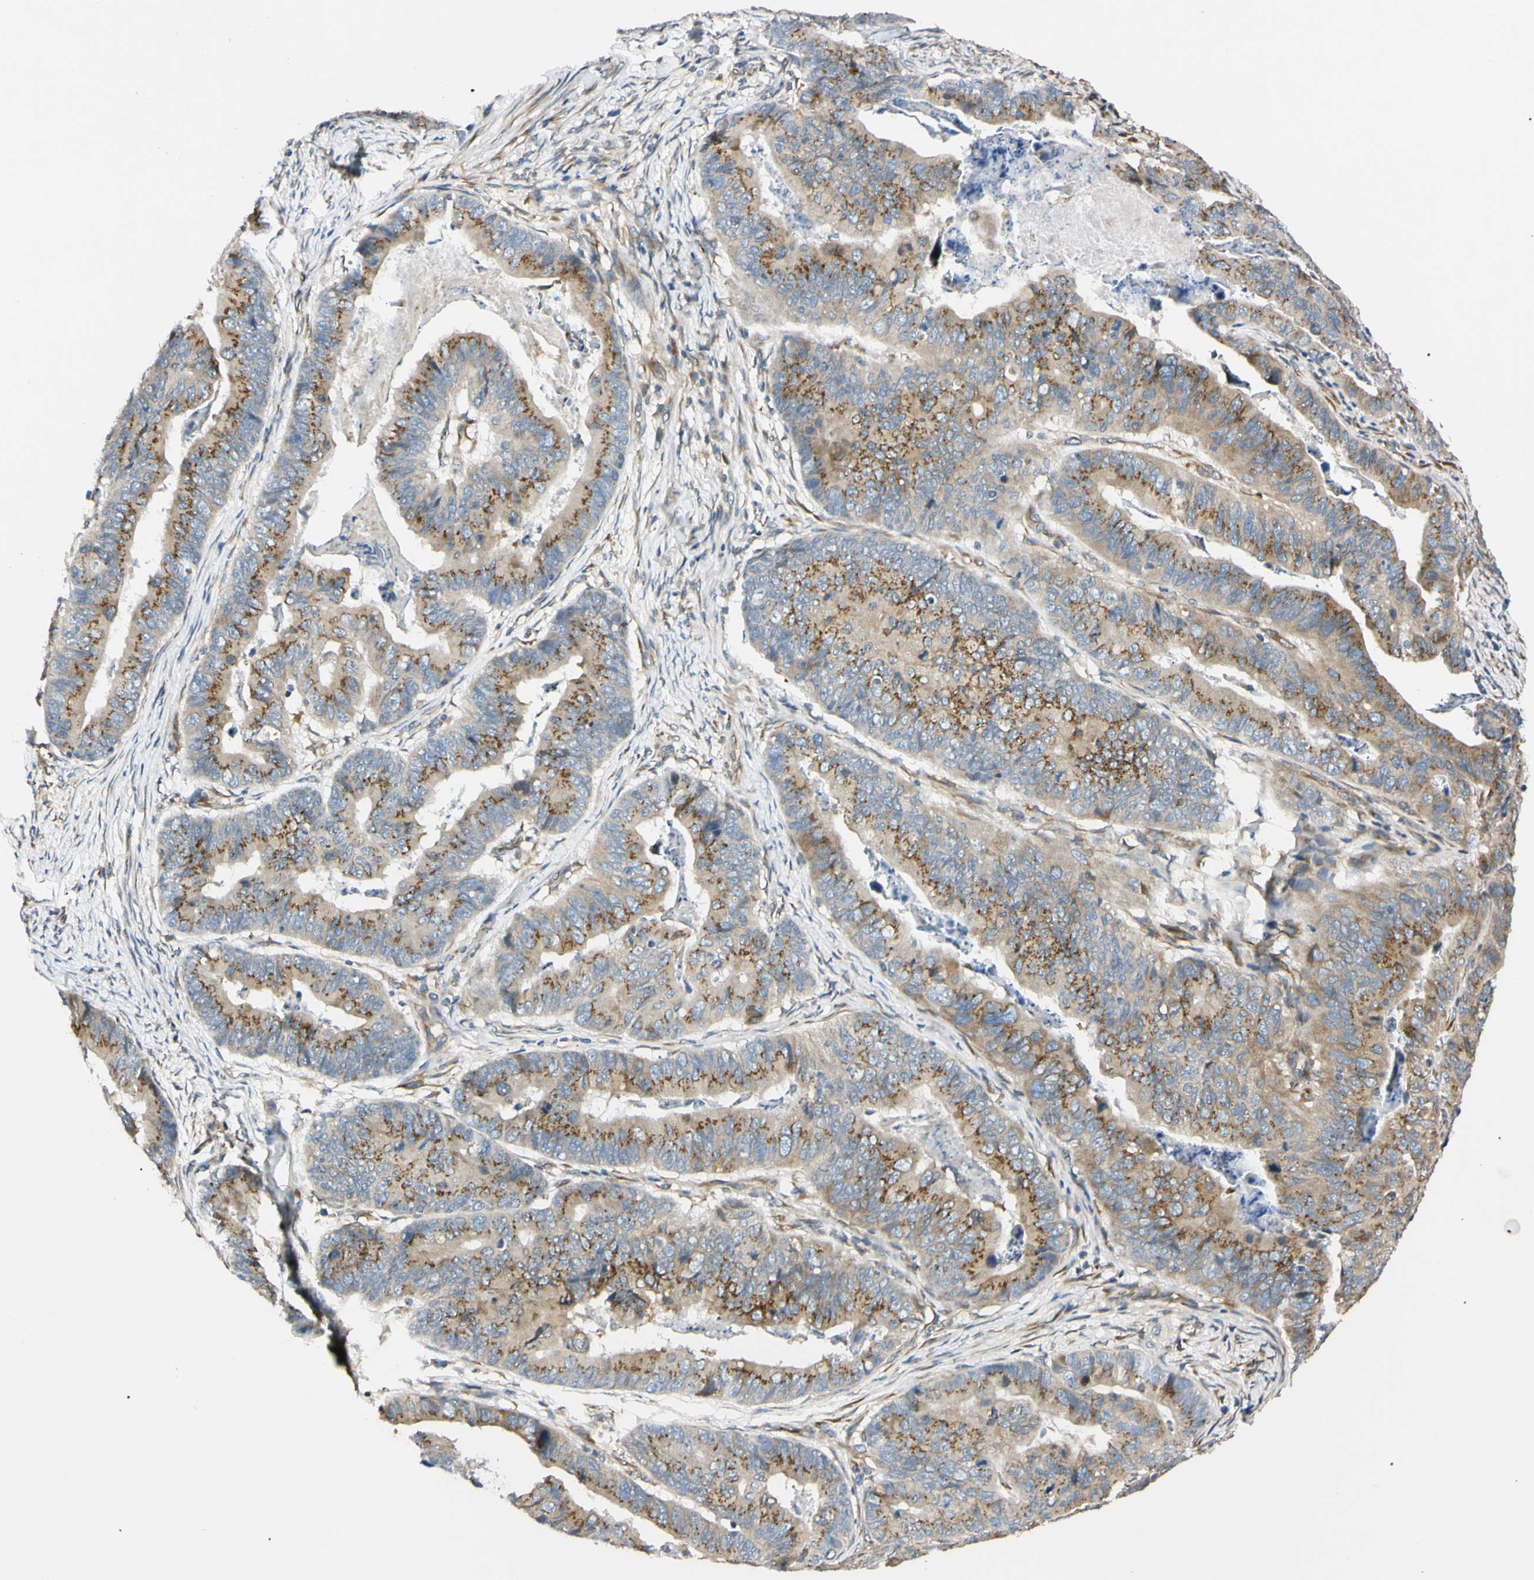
{"staining": {"intensity": "moderate", "quantity": ">75%", "location": "cytoplasmic/membranous"}, "tissue": "stomach cancer", "cell_type": "Tumor cells", "image_type": "cancer", "snomed": [{"axis": "morphology", "description": "Adenocarcinoma, NOS"}, {"axis": "topography", "description": "Stomach, lower"}], "caption": "Protein expression analysis of human stomach cancer (adenocarcinoma) reveals moderate cytoplasmic/membranous expression in approximately >75% of tumor cells.", "gene": "IER3IP1", "patient": {"sex": "male", "age": 77}}